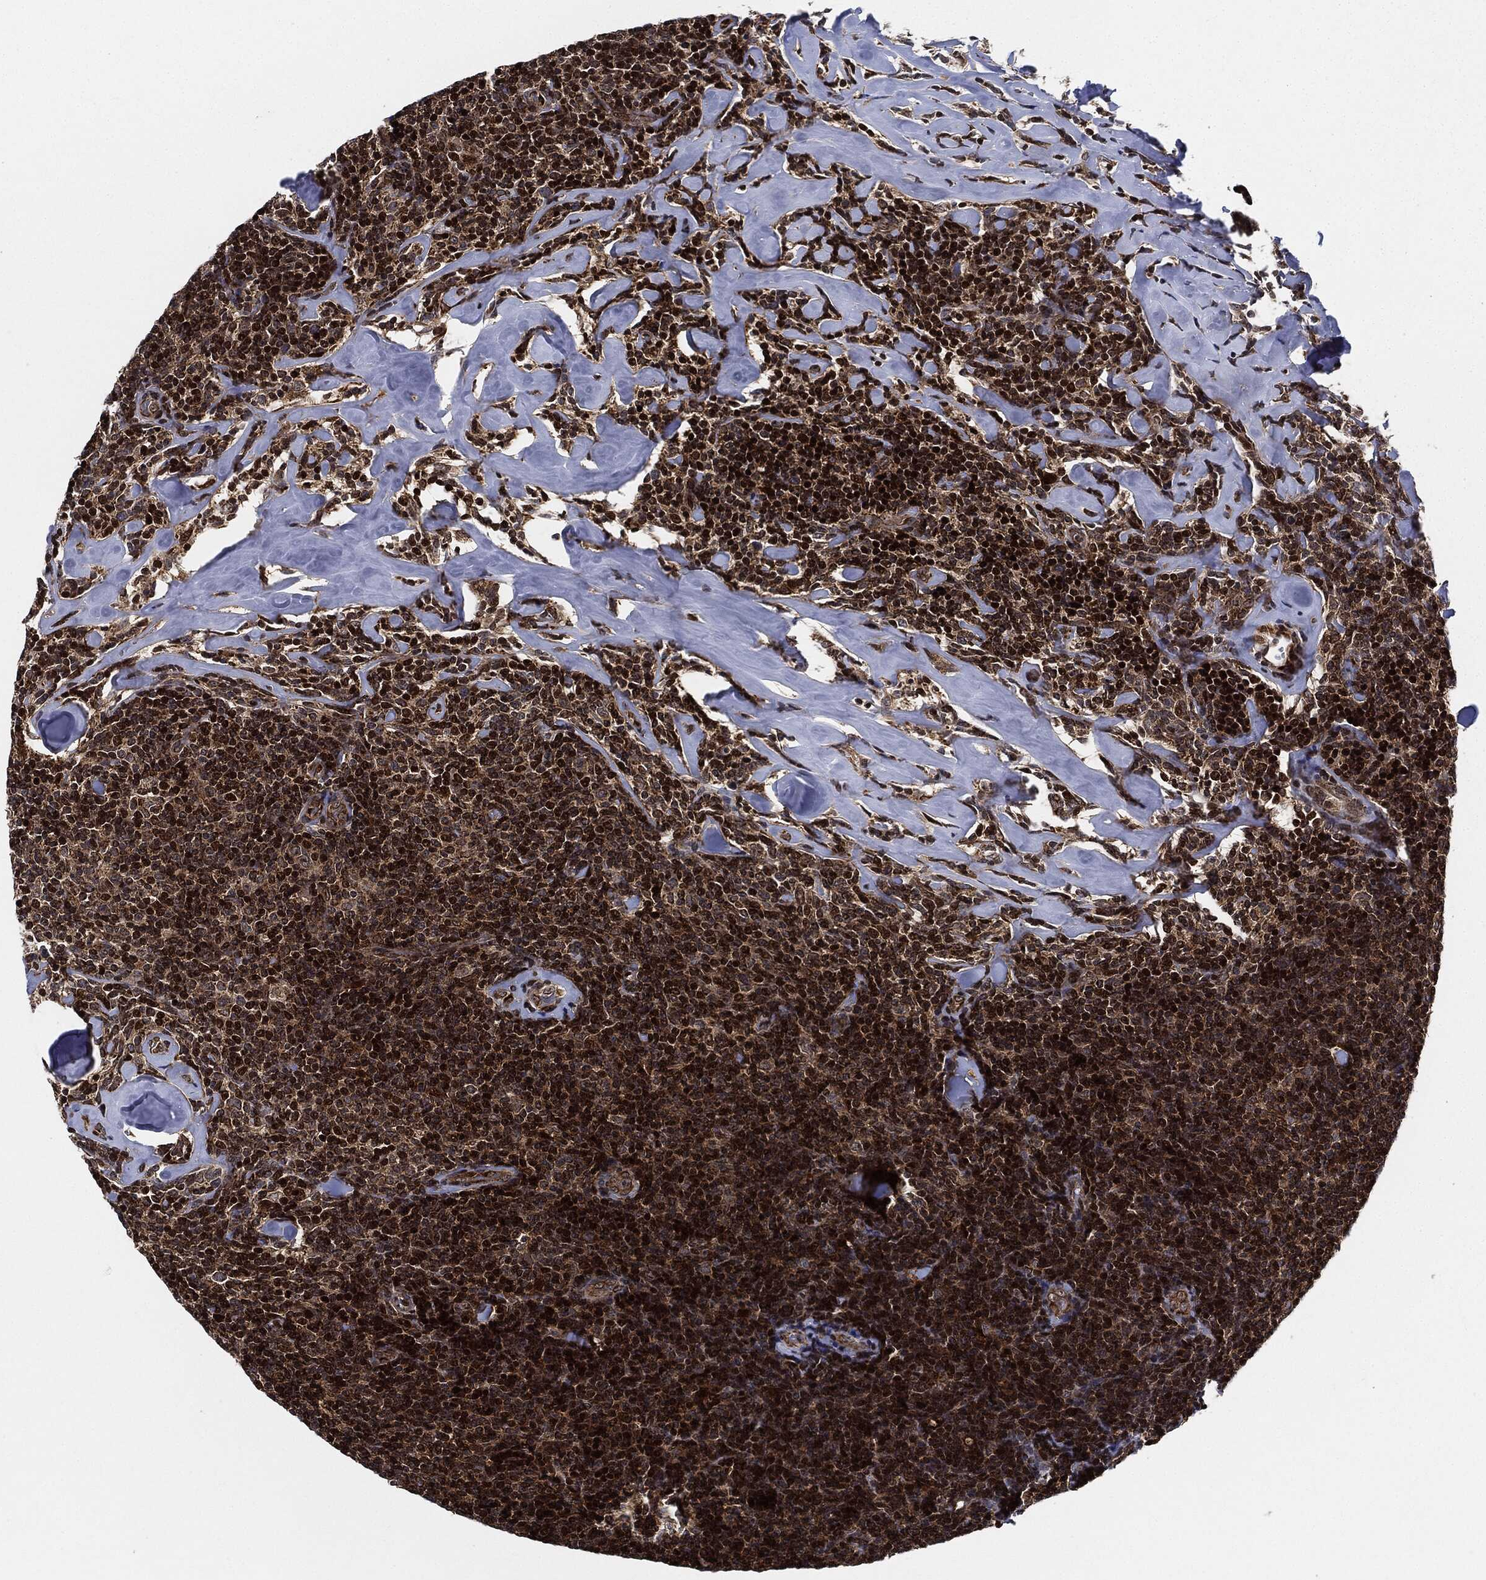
{"staining": {"intensity": "moderate", "quantity": ">75%", "location": "cytoplasmic/membranous,nuclear"}, "tissue": "lymphoma", "cell_type": "Tumor cells", "image_type": "cancer", "snomed": [{"axis": "morphology", "description": "Malignant lymphoma, non-Hodgkin's type, Low grade"}, {"axis": "topography", "description": "Lymph node"}], "caption": "Lymphoma stained with a protein marker reveals moderate staining in tumor cells.", "gene": "RNASEL", "patient": {"sex": "female", "age": 56}}